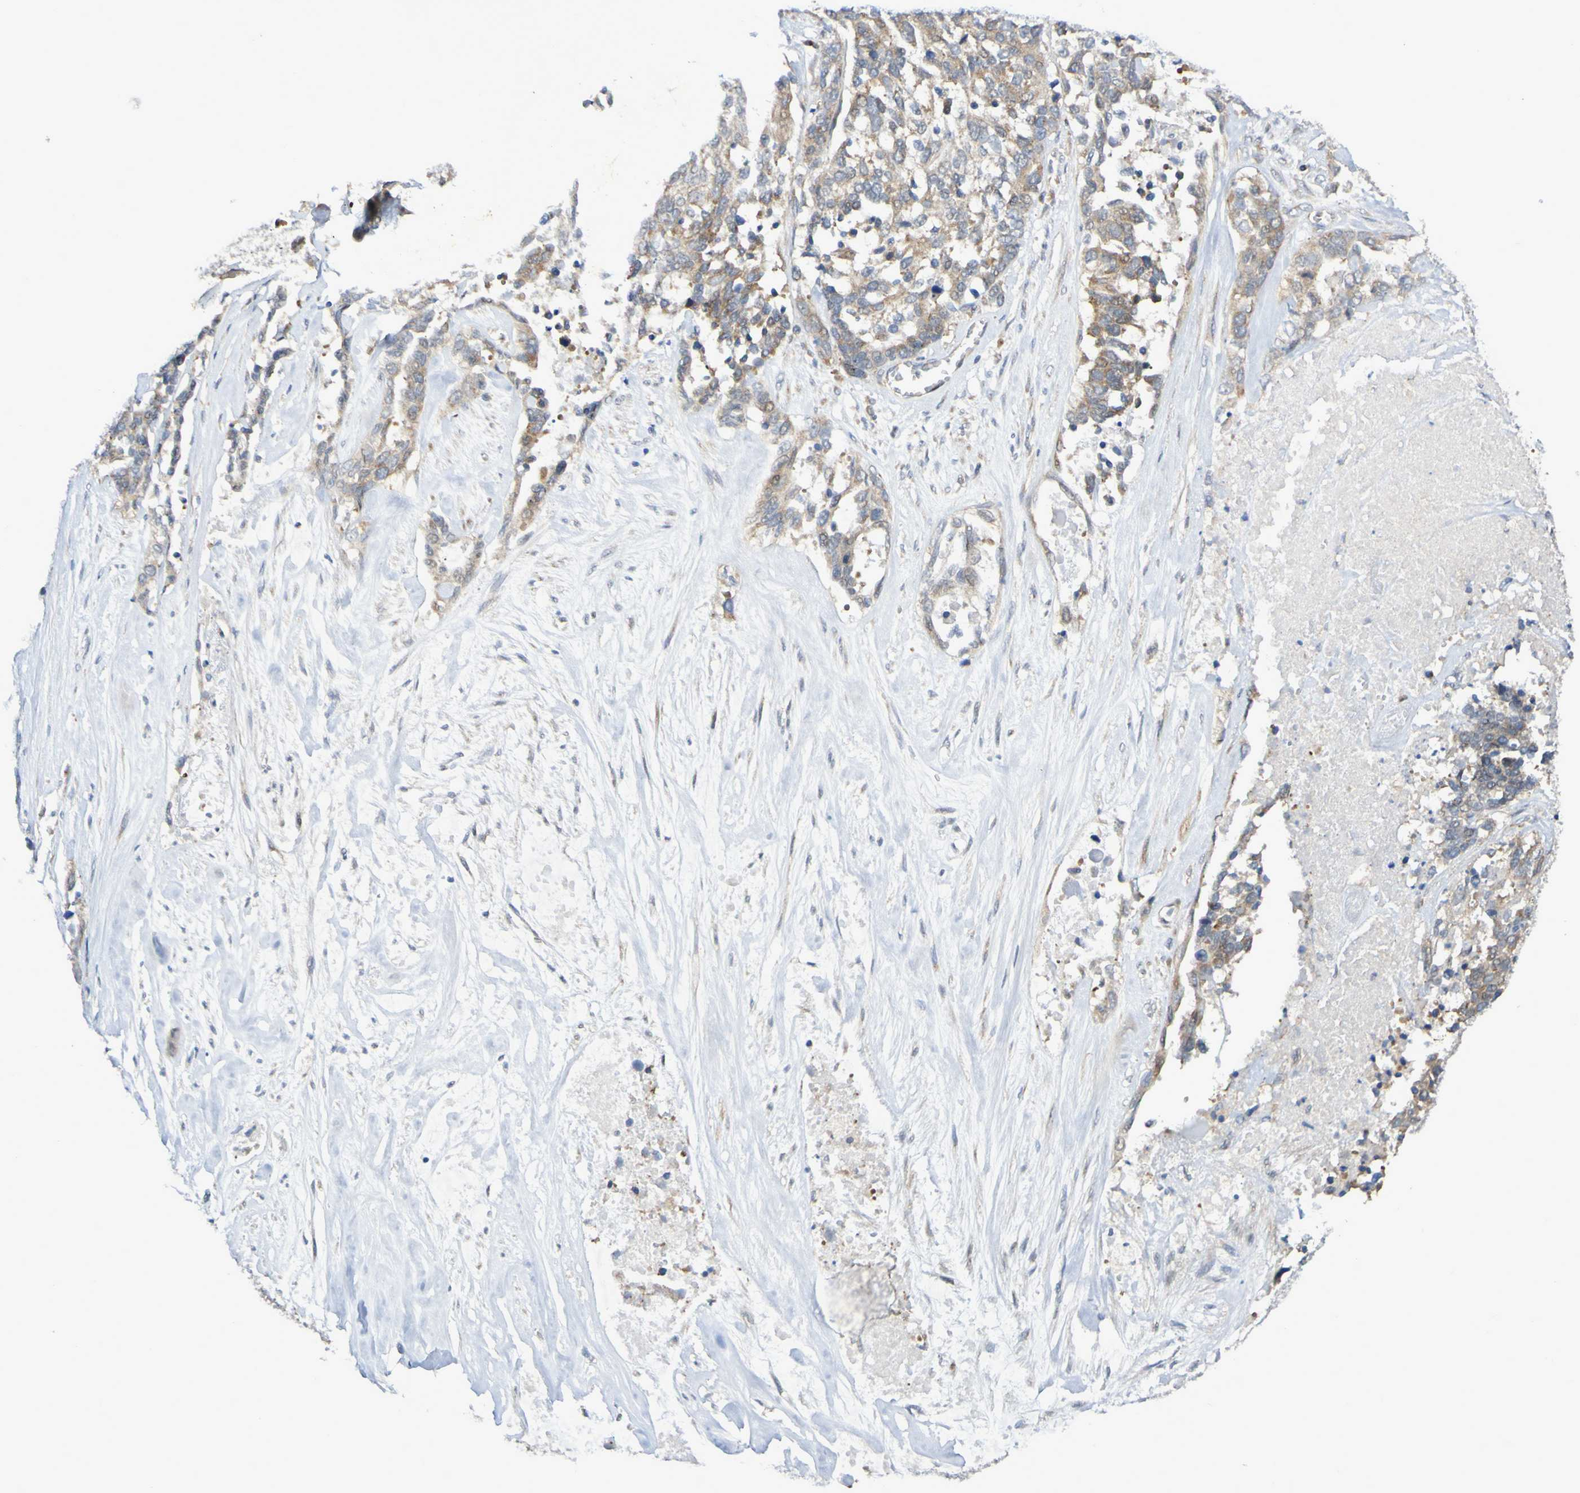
{"staining": {"intensity": "weak", "quantity": ">75%", "location": "cytoplasmic/membranous"}, "tissue": "ovarian cancer", "cell_type": "Tumor cells", "image_type": "cancer", "snomed": [{"axis": "morphology", "description": "Cystadenocarcinoma, serous, NOS"}, {"axis": "topography", "description": "Ovary"}], "caption": "Immunohistochemical staining of ovarian serous cystadenocarcinoma shows low levels of weak cytoplasmic/membranous protein expression in about >75% of tumor cells.", "gene": "LMBRD2", "patient": {"sex": "female", "age": 44}}